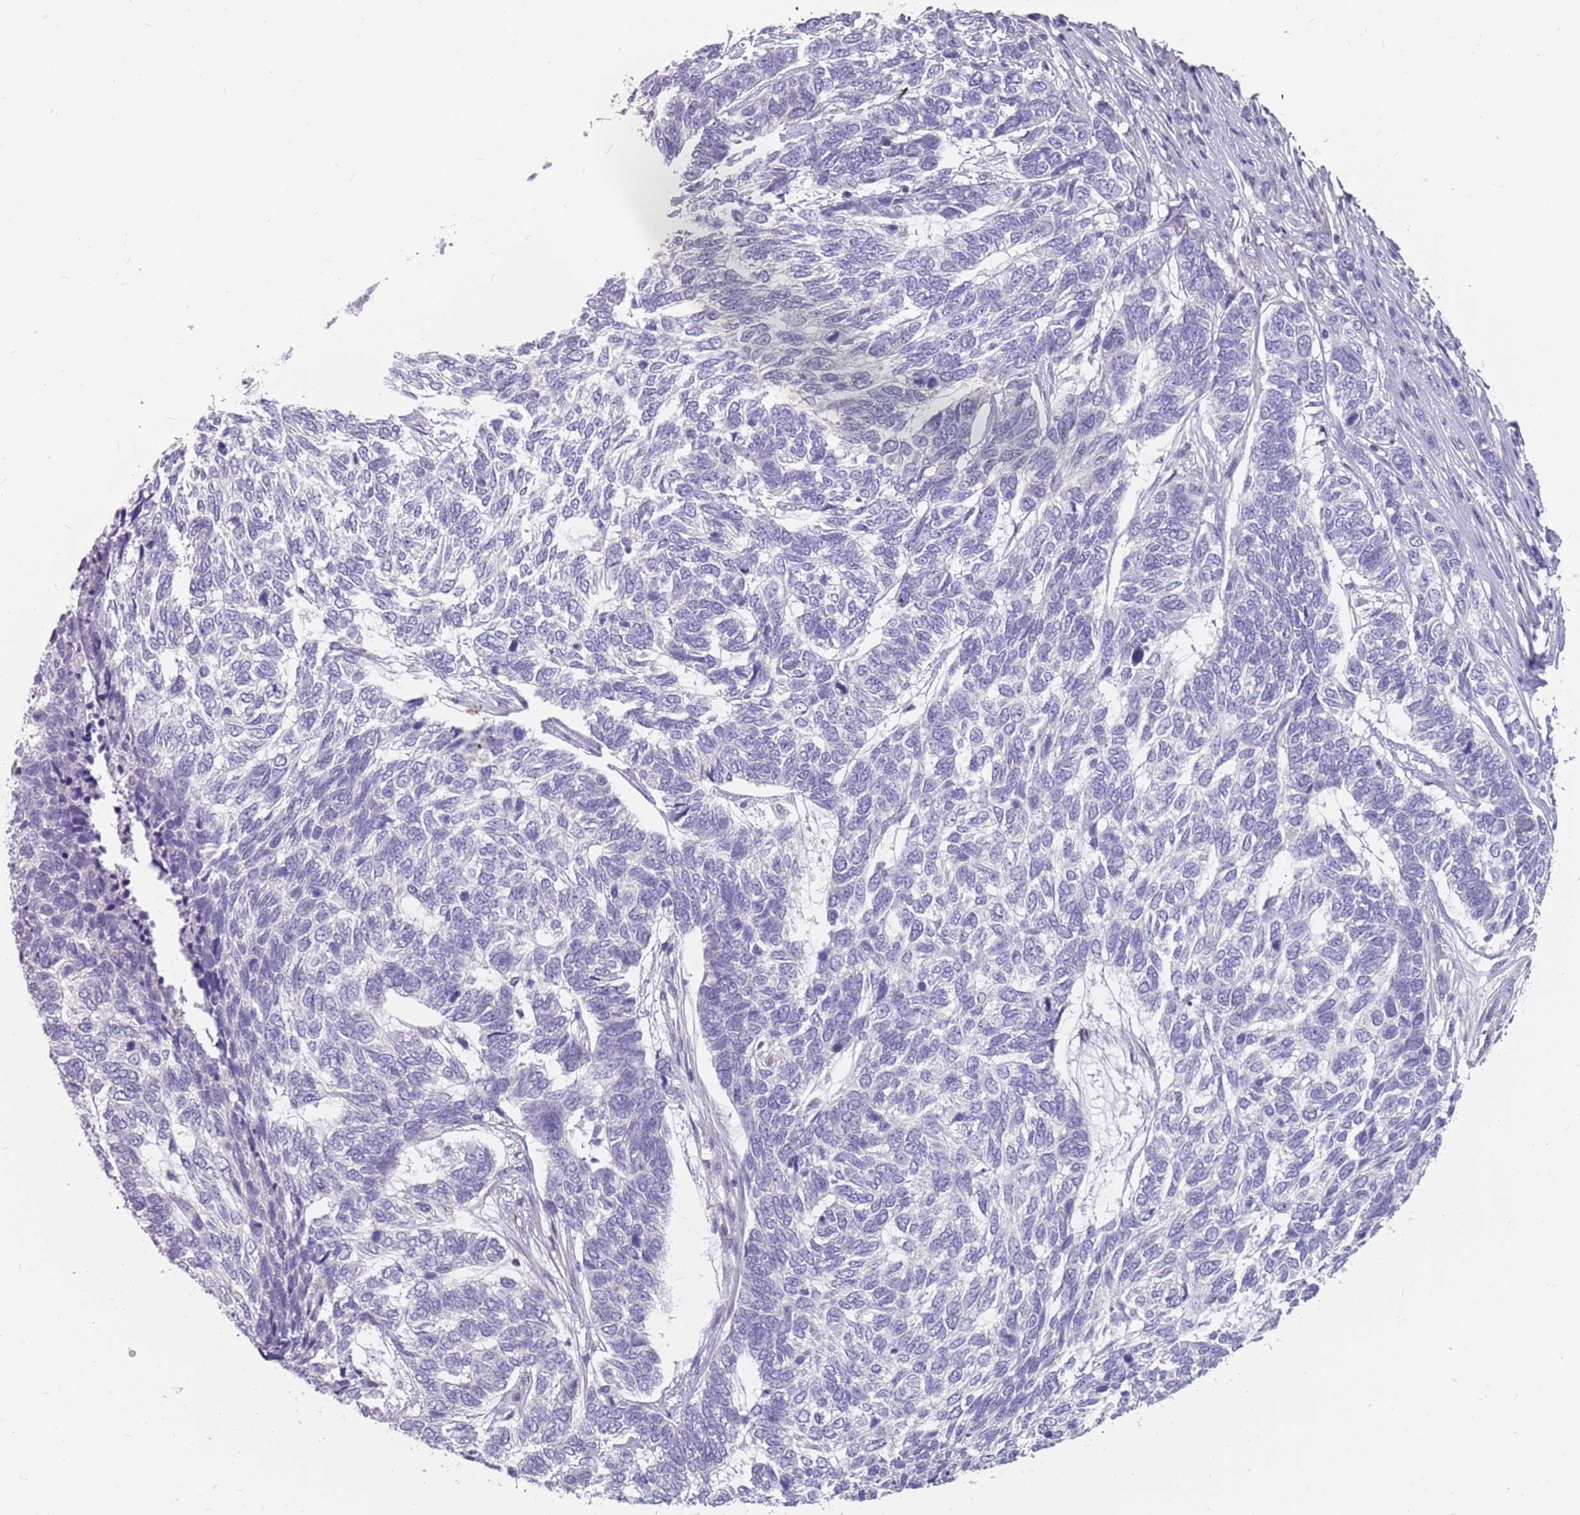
{"staining": {"intensity": "negative", "quantity": "none", "location": "none"}, "tissue": "skin cancer", "cell_type": "Tumor cells", "image_type": "cancer", "snomed": [{"axis": "morphology", "description": "Basal cell carcinoma"}, {"axis": "topography", "description": "Skin"}], "caption": "The histopathology image shows no staining of tumor cells in skin basal cell carcinoma.", "gene": "CMTR2", "patient": {"sex": "female", "age": 65}}